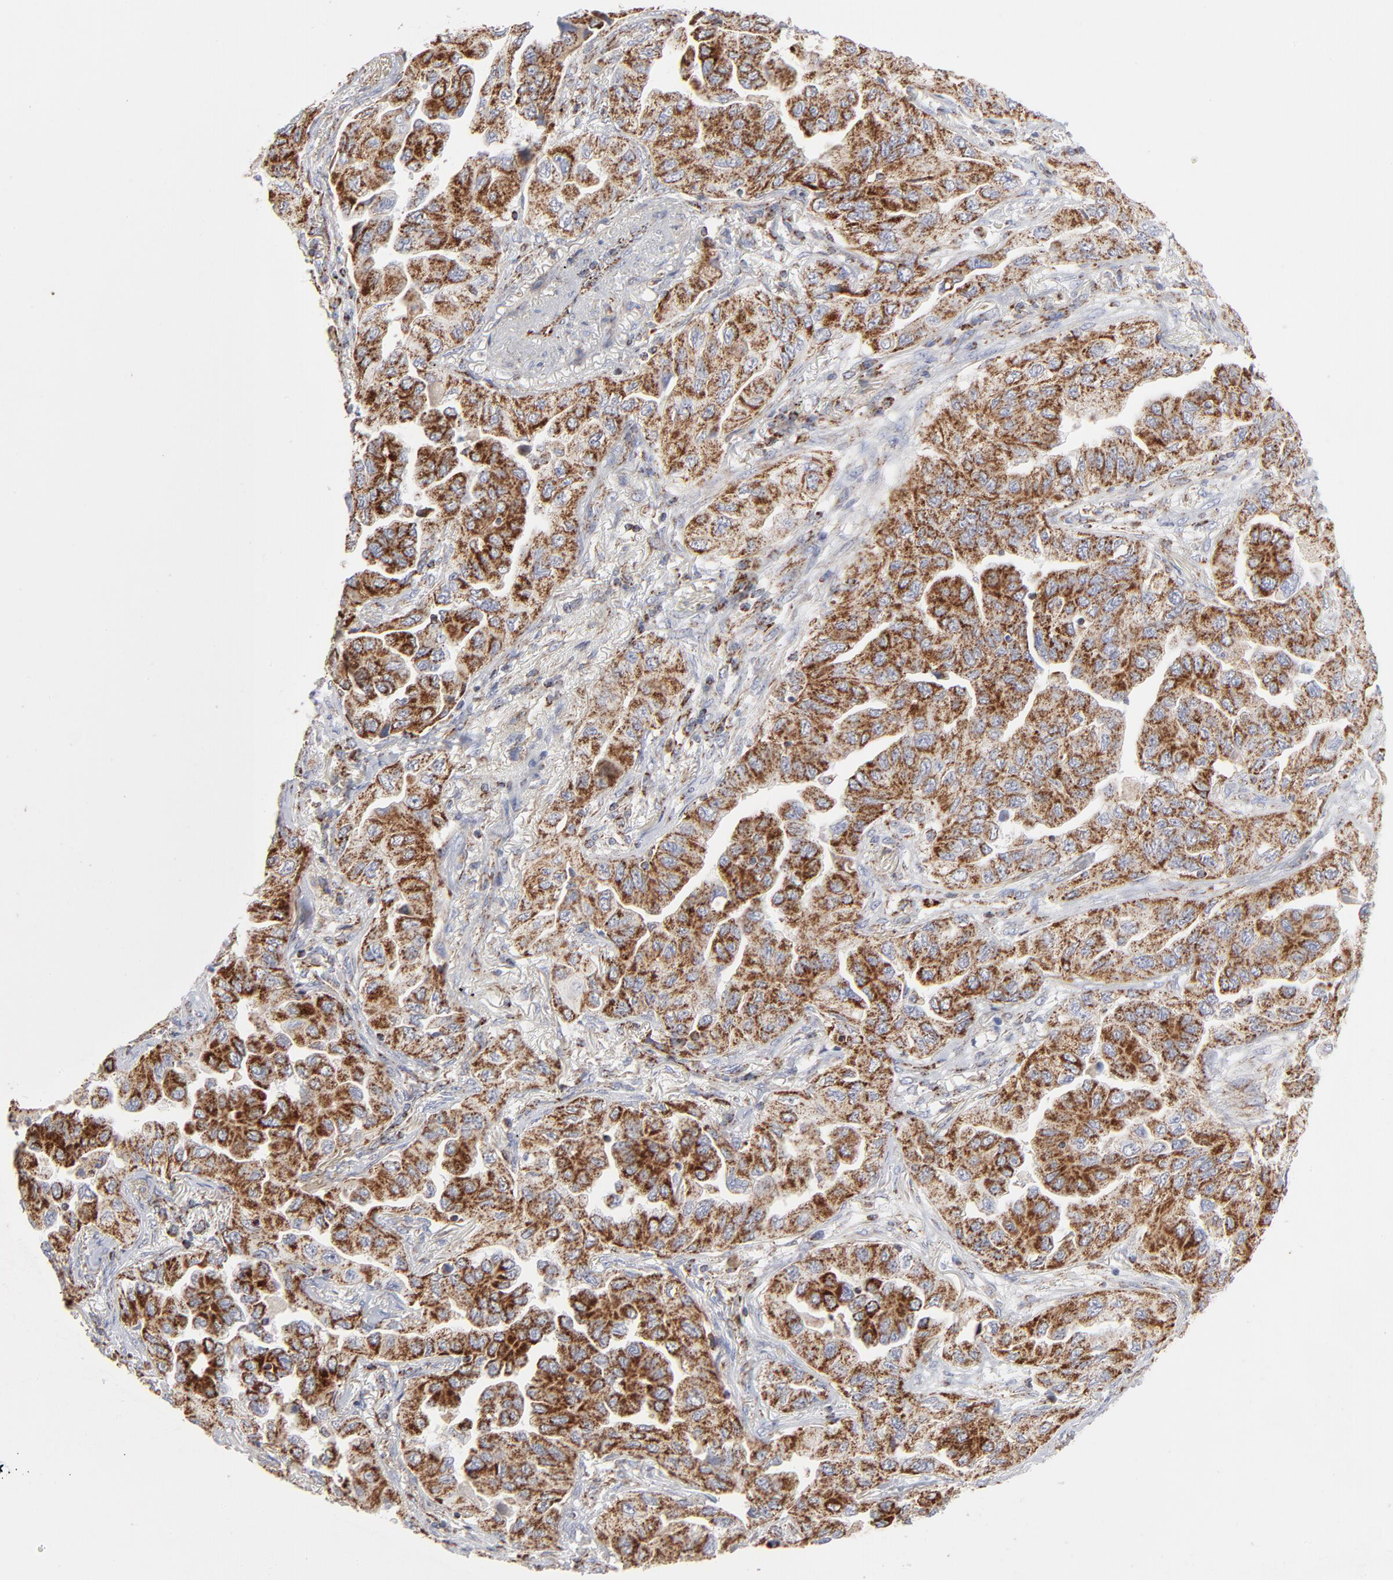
{"staining": {"intensity": "strong", "quantity": ">75%", "location": "cytoplasmic/membranous"}, "tissue": "lung cancer", "cell_type": "Tumor cells", "image_type": "cancer", "snomed": [{"axis": "morphology", "description": "Adenocarcinoma, NOS"}, {"axis": "topography", "description": "Lung"}], "caption": "This is an image of immunohistochemistry (IHC) staining of lung cancer, which shows strong expression in the cytoplasmic/membranous of tumor cells.", "gene": "ASB3", "patient": {"sex": "female", "age": 65}}